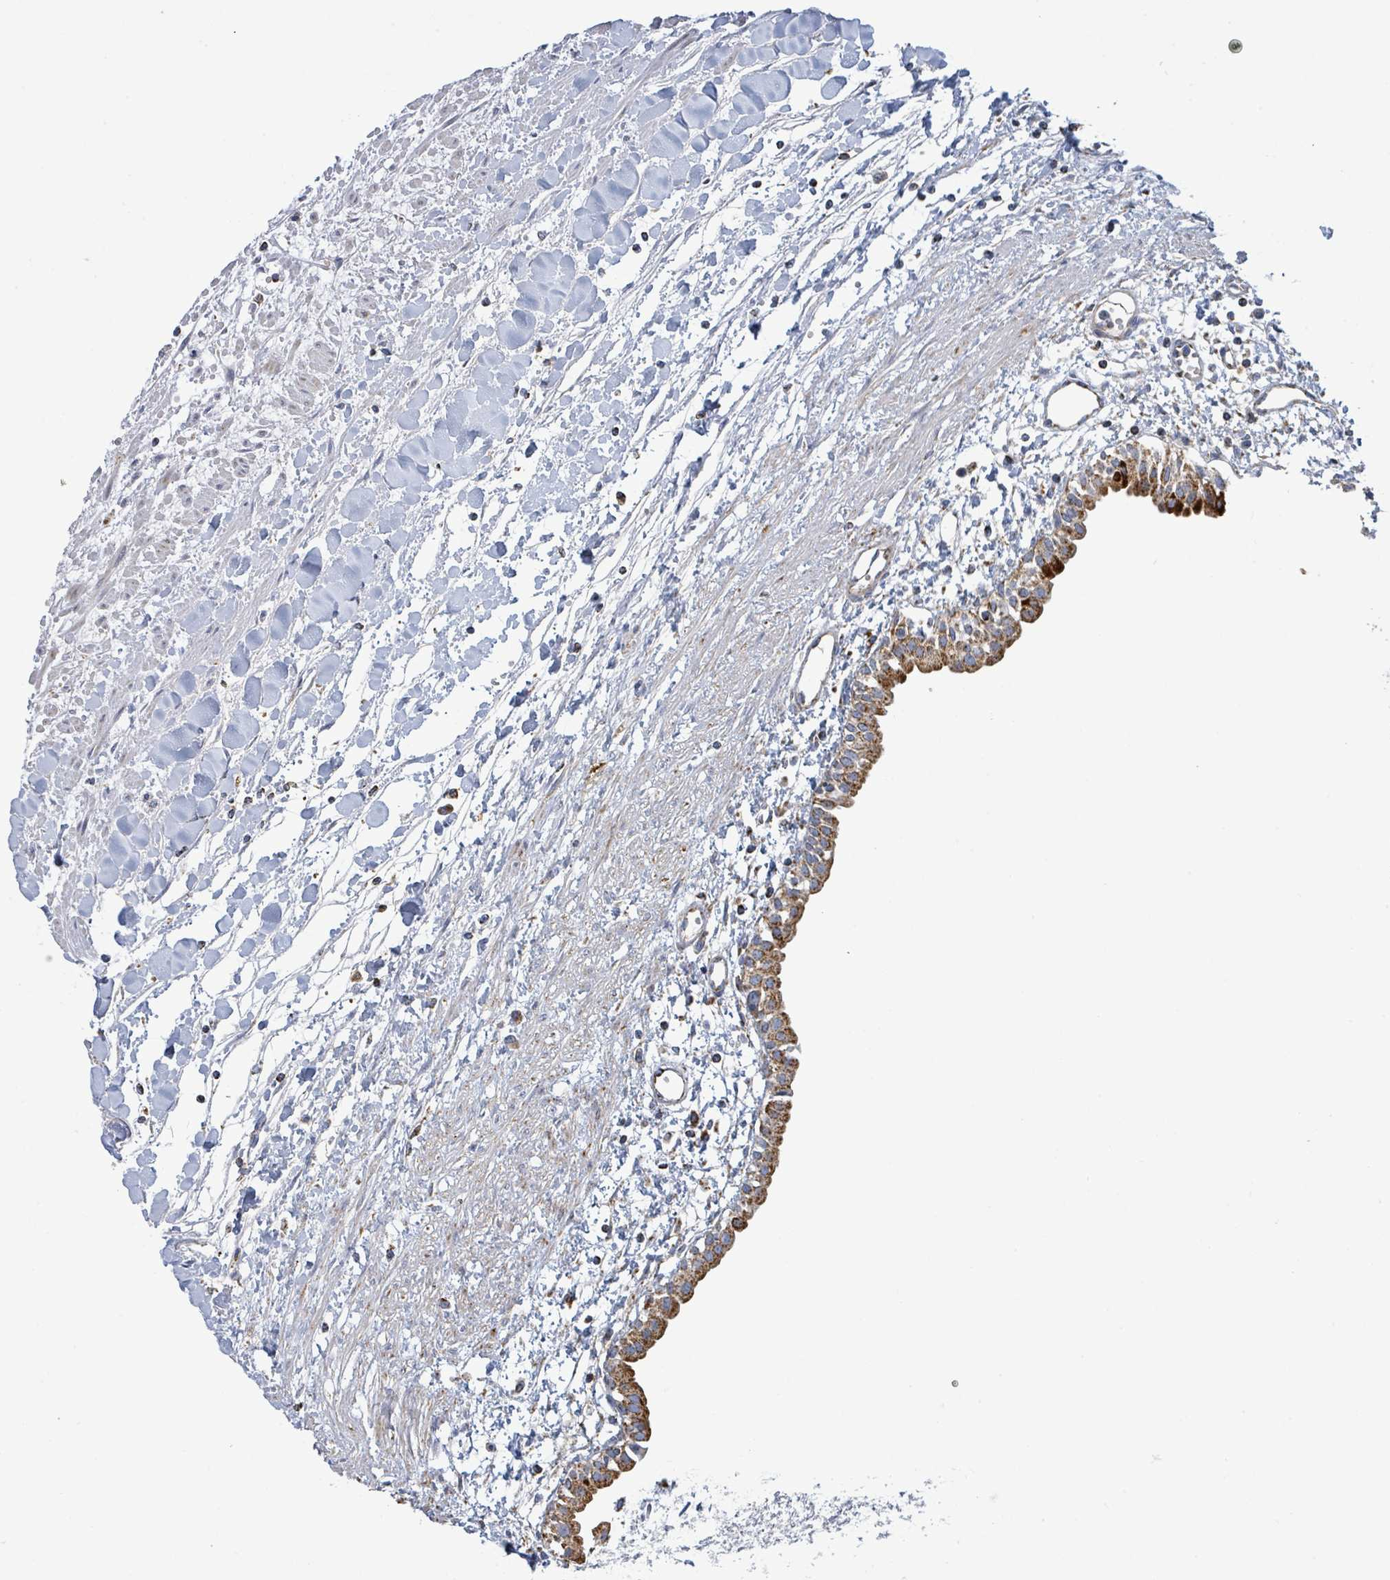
{"staining": {"intensity": "strong", "quantity": ">75%", "location": "cytoplasmic/membranous"}, "tissue": "renal cancer", "cell_type": "Tumor cells", "image_type": "cancer", "snomed": [{"axis": "morphology", "description": "Adenocarcinoma, NOS"}, {"axis": "topography", "description": "Kidney"}], "caption": "The histopathology image exhibits a brown stain indicating the presence of a protein in the cytoplasmic/membranous of tumor cells in adenocarcinoma (renal).", "gene": "SUCLG2", "patient": {"sex": "male", "age": 59}}